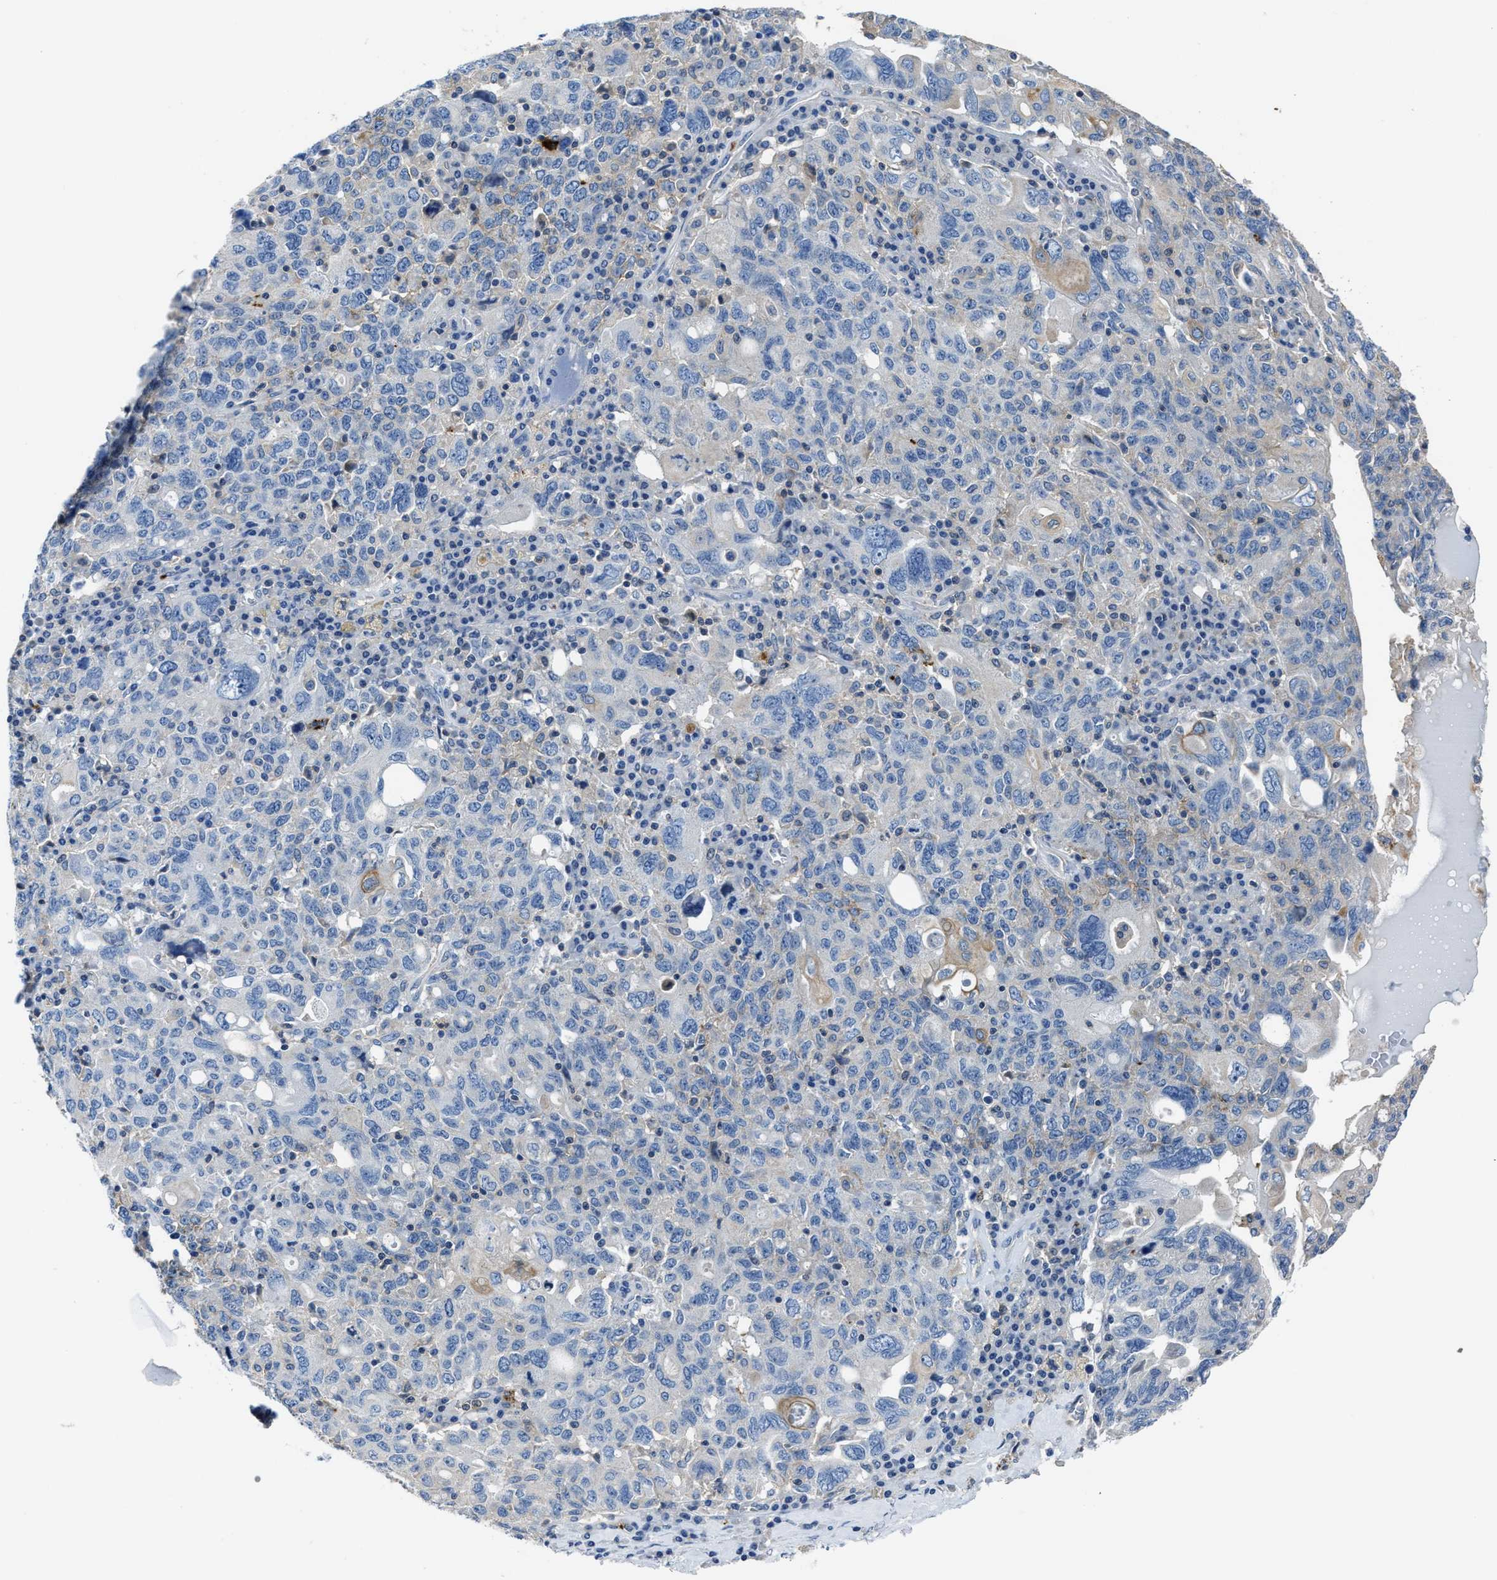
{"staining": {"intensity": "weak", "quantity": "<25%", "location": "cytoplasmic/membranous"}, "tissue": "ovarian cancer", "cell_type": "Tumor cells", "image_type": "cancer", "snomed": [{"axis": "morphology", "description": "Carcinoma, endometroid"}, {"axis": "topography", "description": "Ovary"}], "caption": "Photomicrograph shows no significant protein expression in tumor cells of ovarian cancer.", "gene": "TRAF6", "patient": {"sex": "female", "age": 62}}